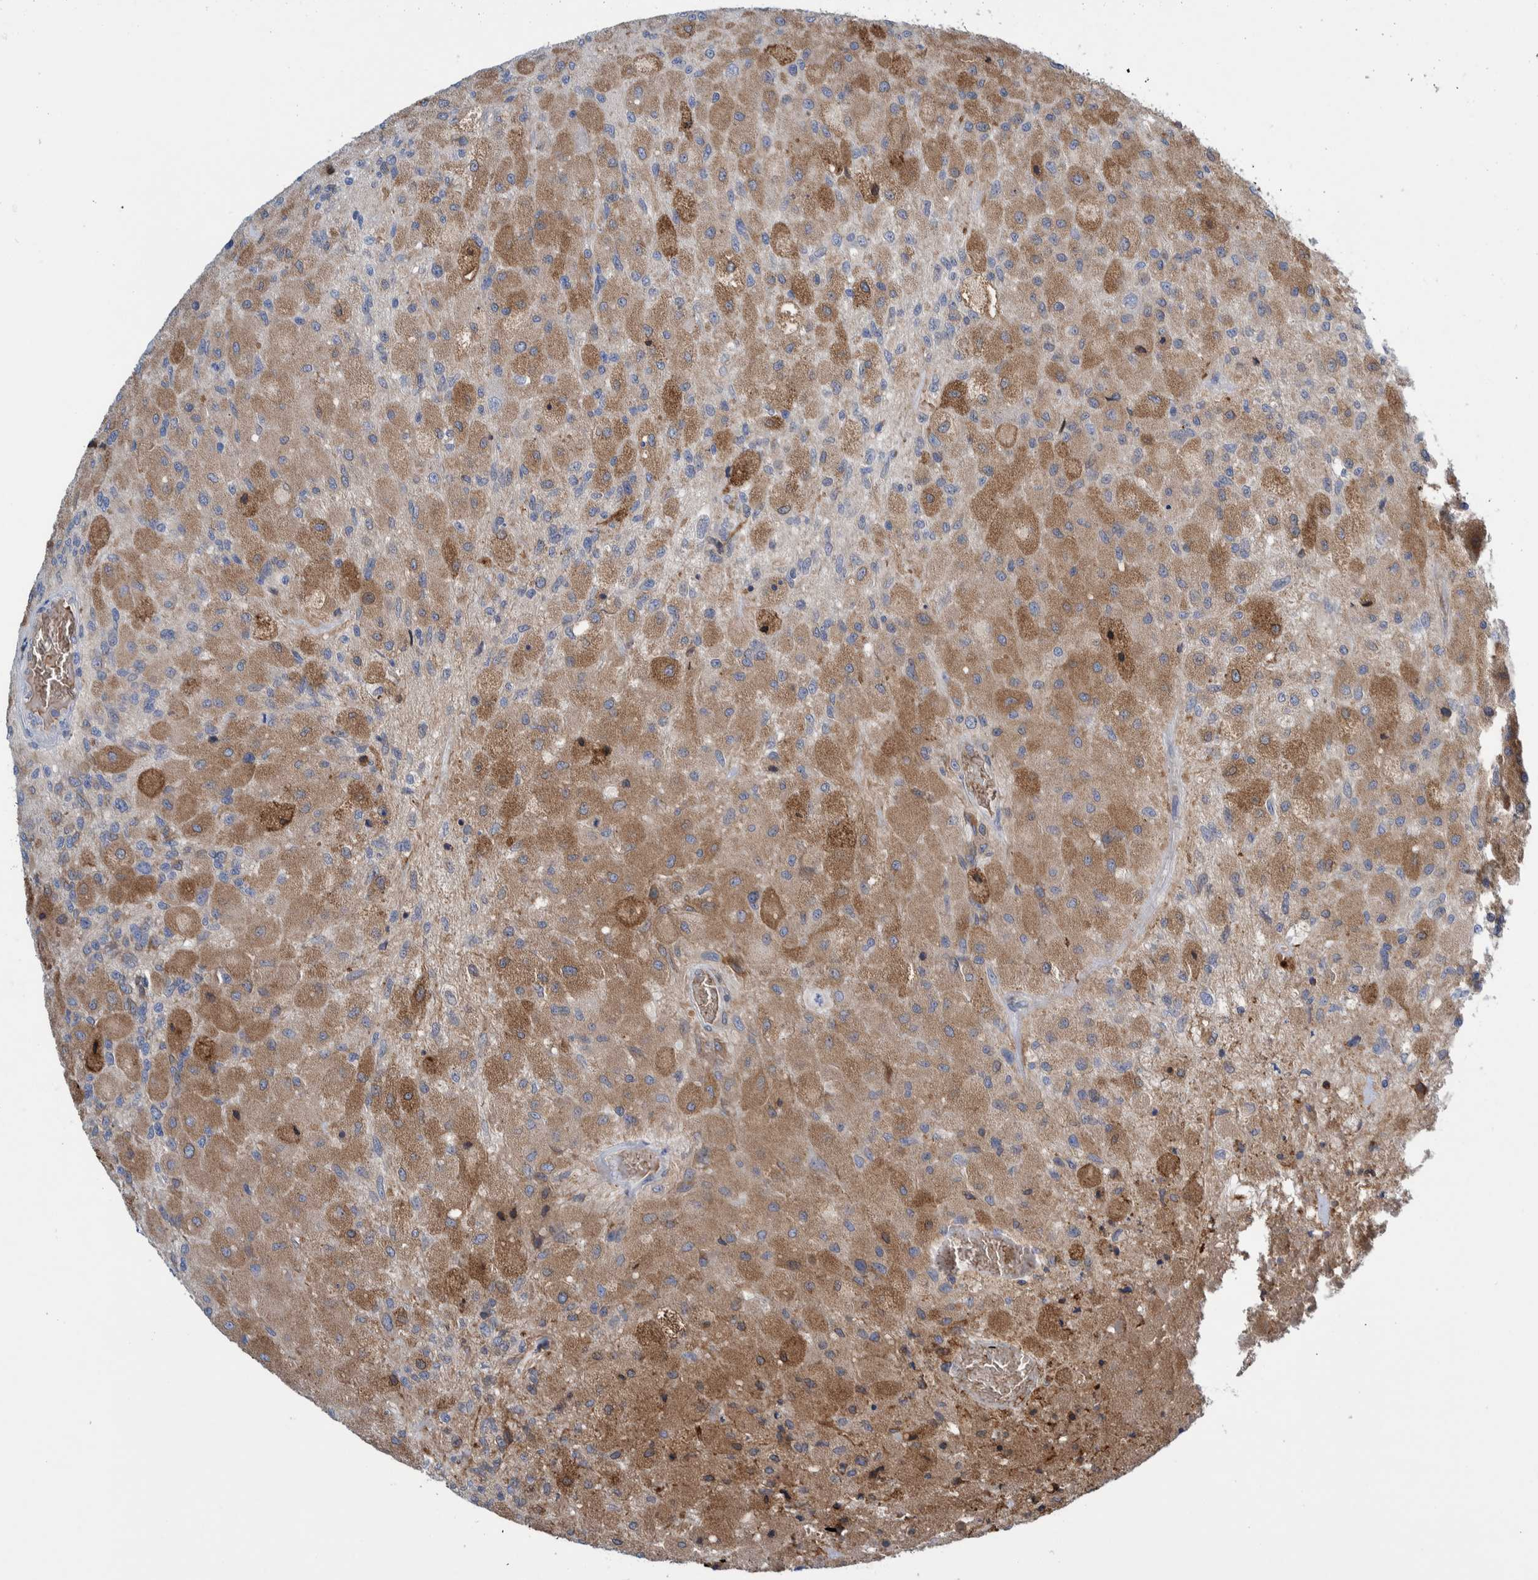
{"staining": {"intensity": "moderate", "quantity": "25%-75%", "location": "cytoplasmic/membranous"}, "tissue": "glioma", "cell_type": "Tumor cells", "image_type": "cancer", "snomed": [{"axis": "morphology", "description": "Normal tissue, NOS"}, {"axis": "morphology", "description": "Glioma, malignant, High grade"}, {"axis": "topography", "description": "Cerebral cortex"}], "caption": "Immunohistochemical staining of human glioma demonstrates moderate cytoplasmic/membranous protein expression in approximately 25%-75% of tumor cells.", "gene": "THEM6", "patient": {"sex": "male", "age": 77}}